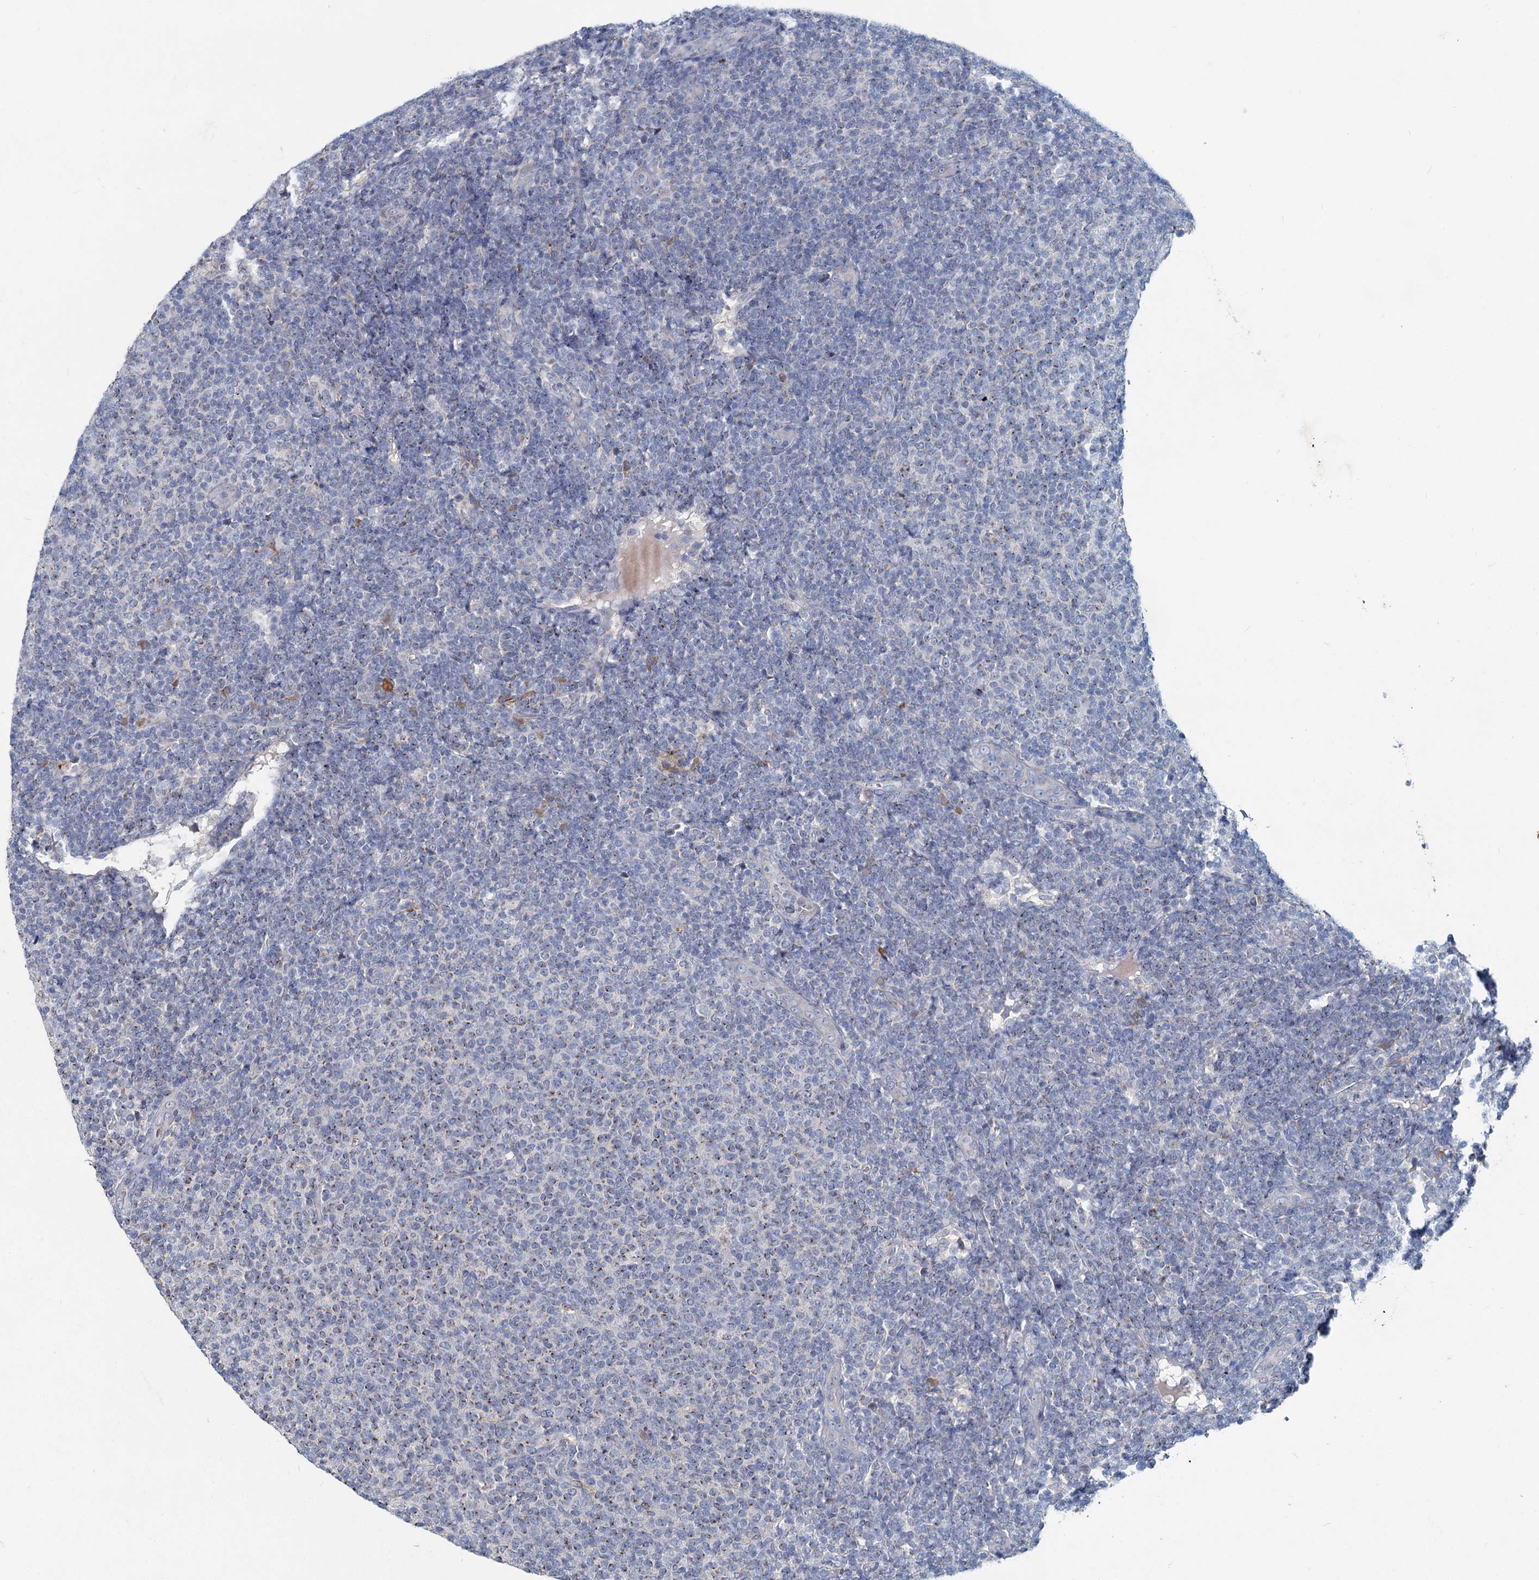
{"staining": {"intensity": "moderate", "quantity": "<25%", "location": "cytoplasmic/membranous"}, "tissue": "lymphoma", "cell_type": "Tumor cells", "image_type": "cancer", "snomed": [{"axis": "morphology", "description": "Malignant lymphoma, non-Hodgkin's type, Low grade"}, {"axis": "topography", "description": "Lymph node"}], "caption": "DAB (3,3'-diaminobenzidine) immunohistochemical staining of low-grade malignant lymphoma, non-Hodgkin's type reveals moderate cytoplasmic/membranous protein expression in about <25% of tumor cells.", "gene": "TMX2", "patient": {"sex": "male", "age": 66}}